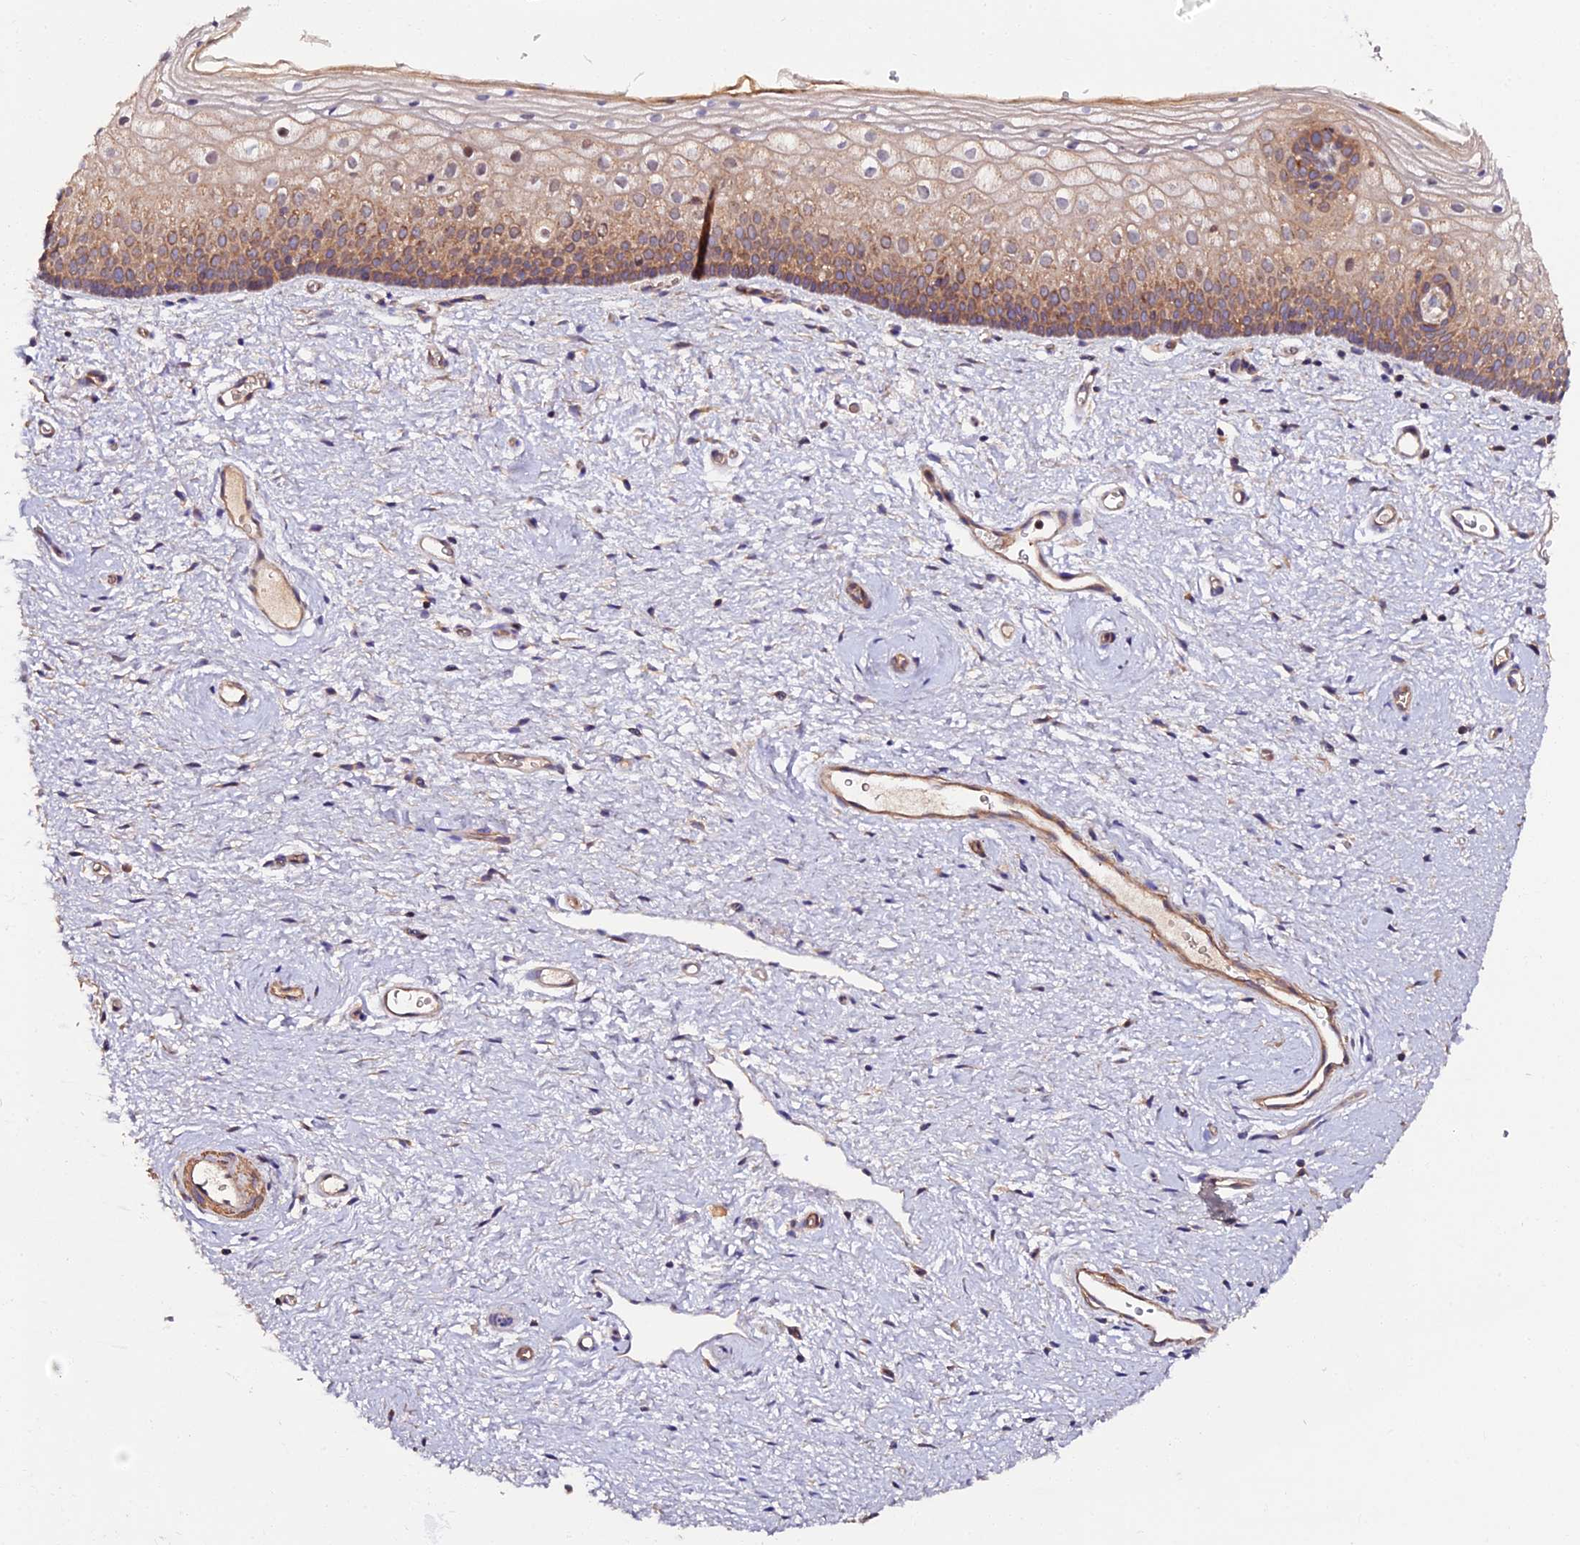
{"staining": {"intensity": "moderate", "quantity": ">75%", "location": "cytoplasmic/membranous,nuclear"}, "tissue": "vagina", "cell_type": "Squamous epithelial cells", "image_type": "normal", "snomed": [{"axis": "morphology", "description": "Normal tissue, NOS"}, {"axis": "topography", "description": "Vagina"}], "caption": "DAB immunohistochemical staining of normal human vagina displays moderate cytoplasmic/membranous,nuclear protein expression in approximately >75% of squamous epithelial cells.", "gene": "TRIM26", "patient": {"sex": "female", "age": 60}}